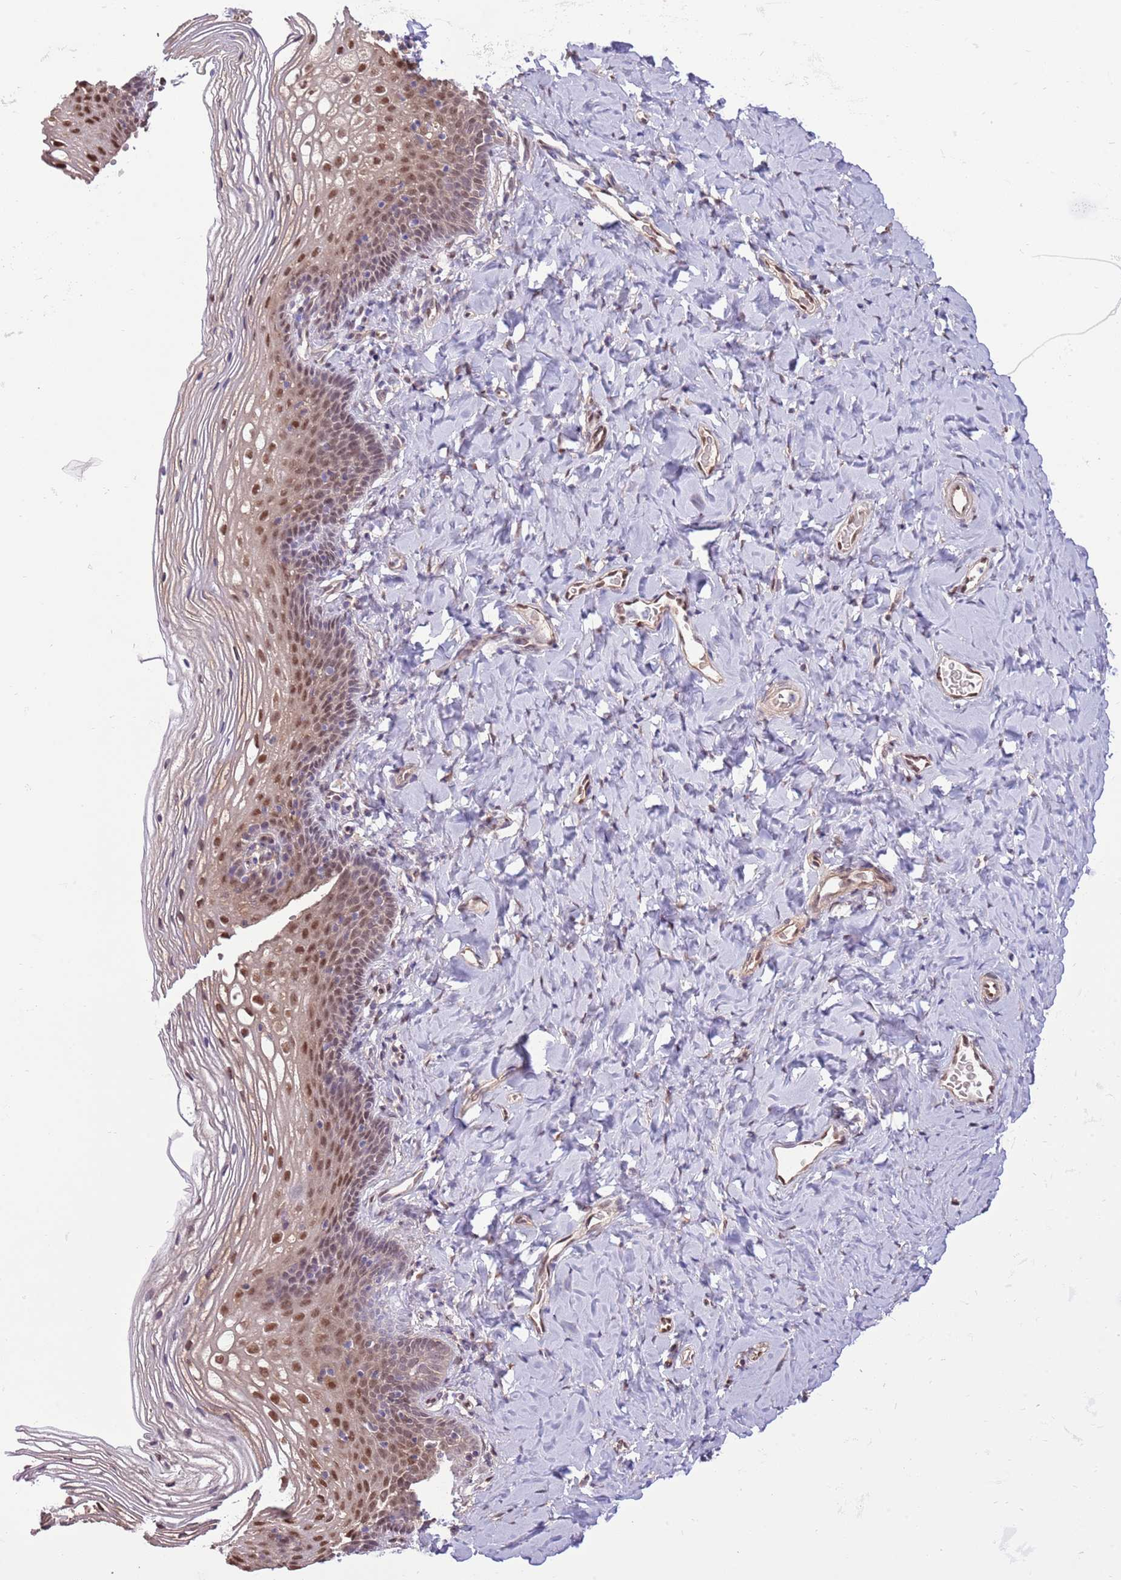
{"staining": {"intensity": "moderate", "quantity": "25%-75%", "location": "nuclear"}, "tissue": "vagina", "cell_type": "Squamous epithelial cells", "image_type": "normal", "snomed": [{"axis": "morphology", "description": "Normal tissue, NOS"}, {"axis": "topography", "description": "Vagina"}], "caption": "DAB immunohistochemical staining of benign human vagina shows moderate nuclear protein expression in approximately 25%-75% of squamous epithelial cells. The staining is performed using DAB (3,3'-diaminobenzidine) brown chromogen to label protein expression. The nuclei are counter-stained blue using hematoxylin.", "gene": "NSFL1C", "patient": {"sex": "female", "age": 60}}